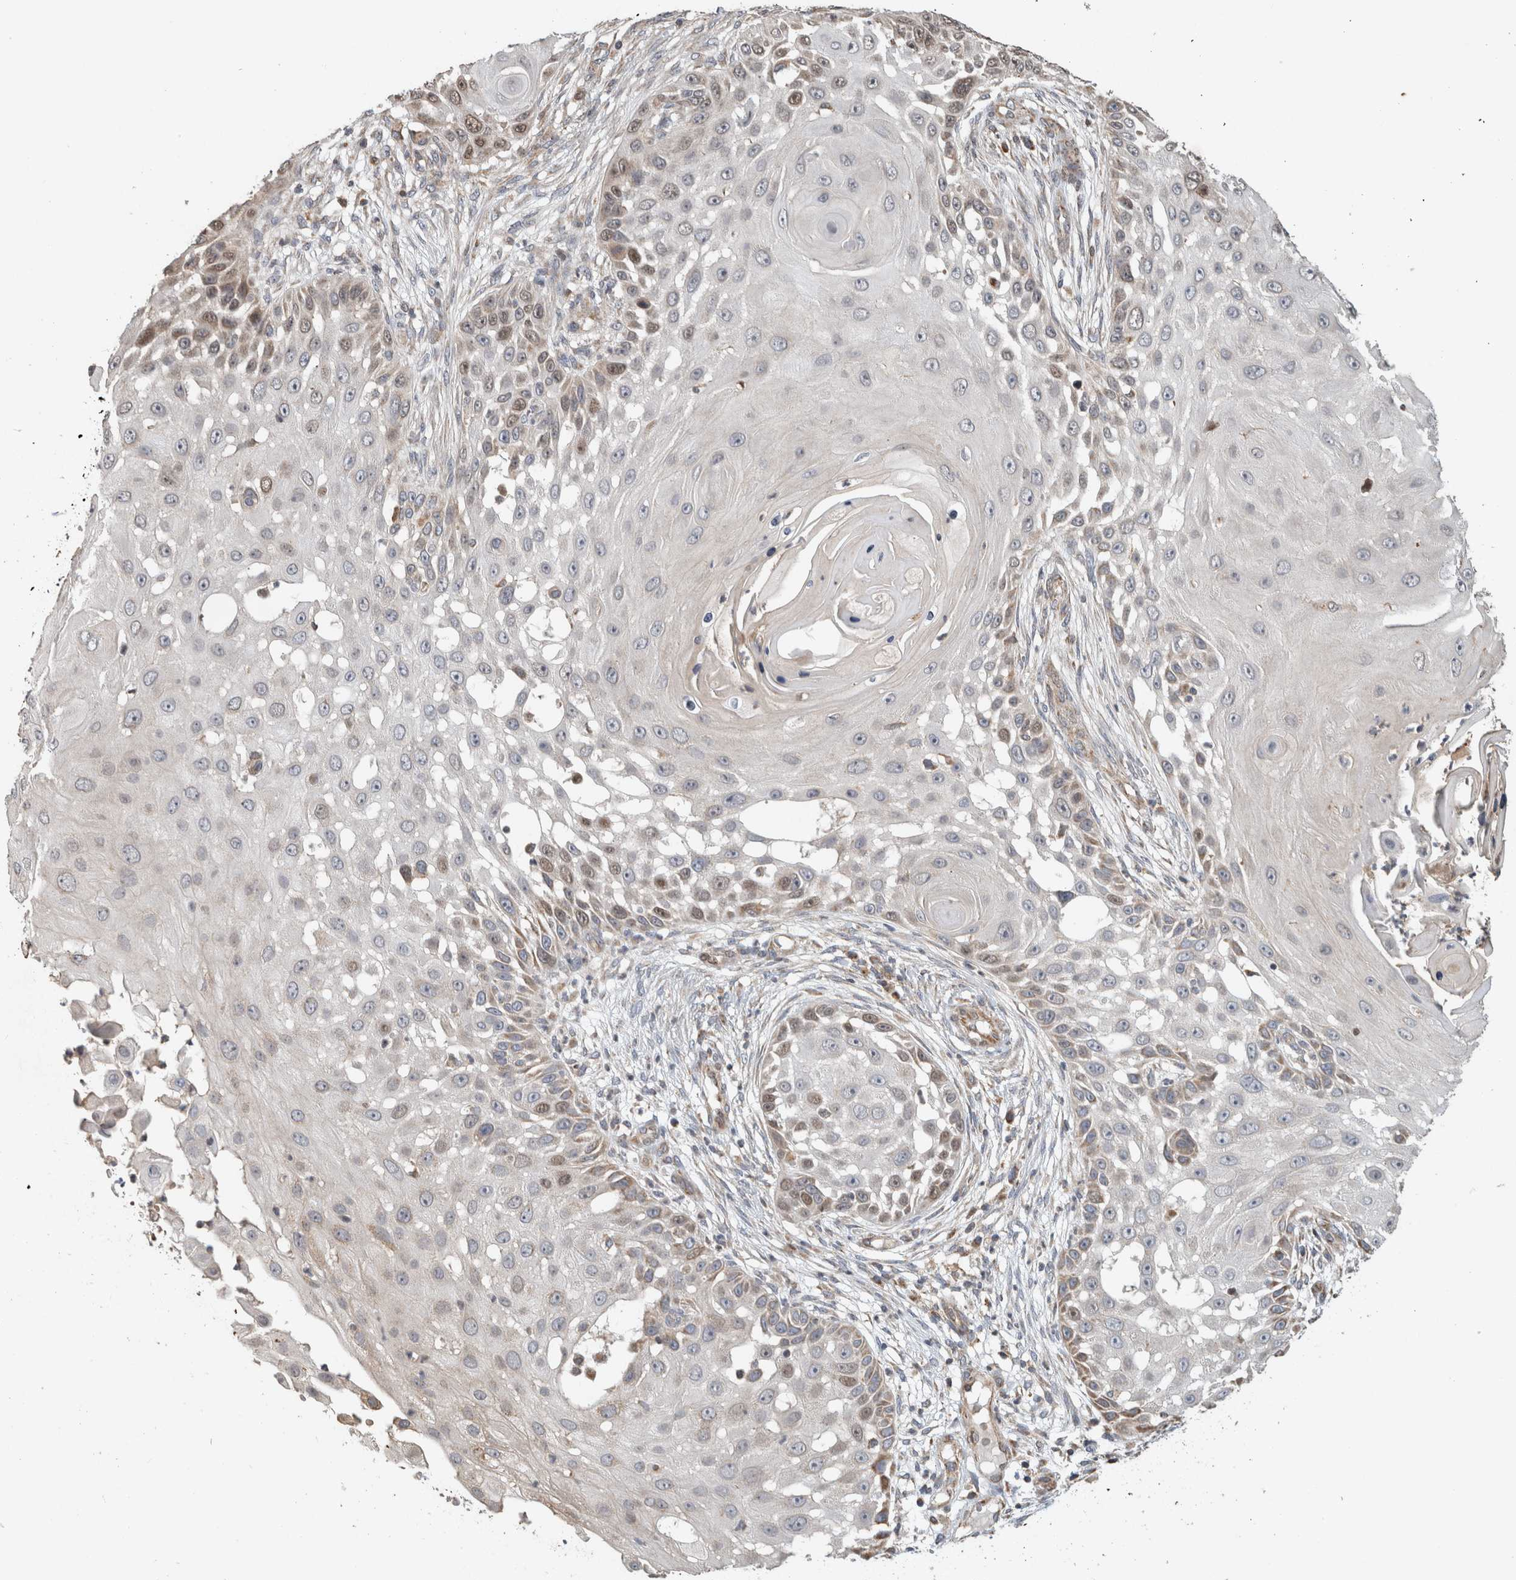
{"staining": {"intensity": "weak", "quantity": "<25%", "location": "cytoplasmic/membranous,nuclear"}, "tissue": "skin cancer", "cell_type": "Tumor cells", "image_type": "cancer", "snomed": [{"axis": "morphology", "description": "Squamous cell carcinoma, NOS"}, {"axis": "topography", "description": "Skin"}], "caption": "This is an IHC micrograph of human skin cancer. There is no expression in tumor cells.", "gene": "GINS4", "patient": {"sex": "female", "age": 44}}